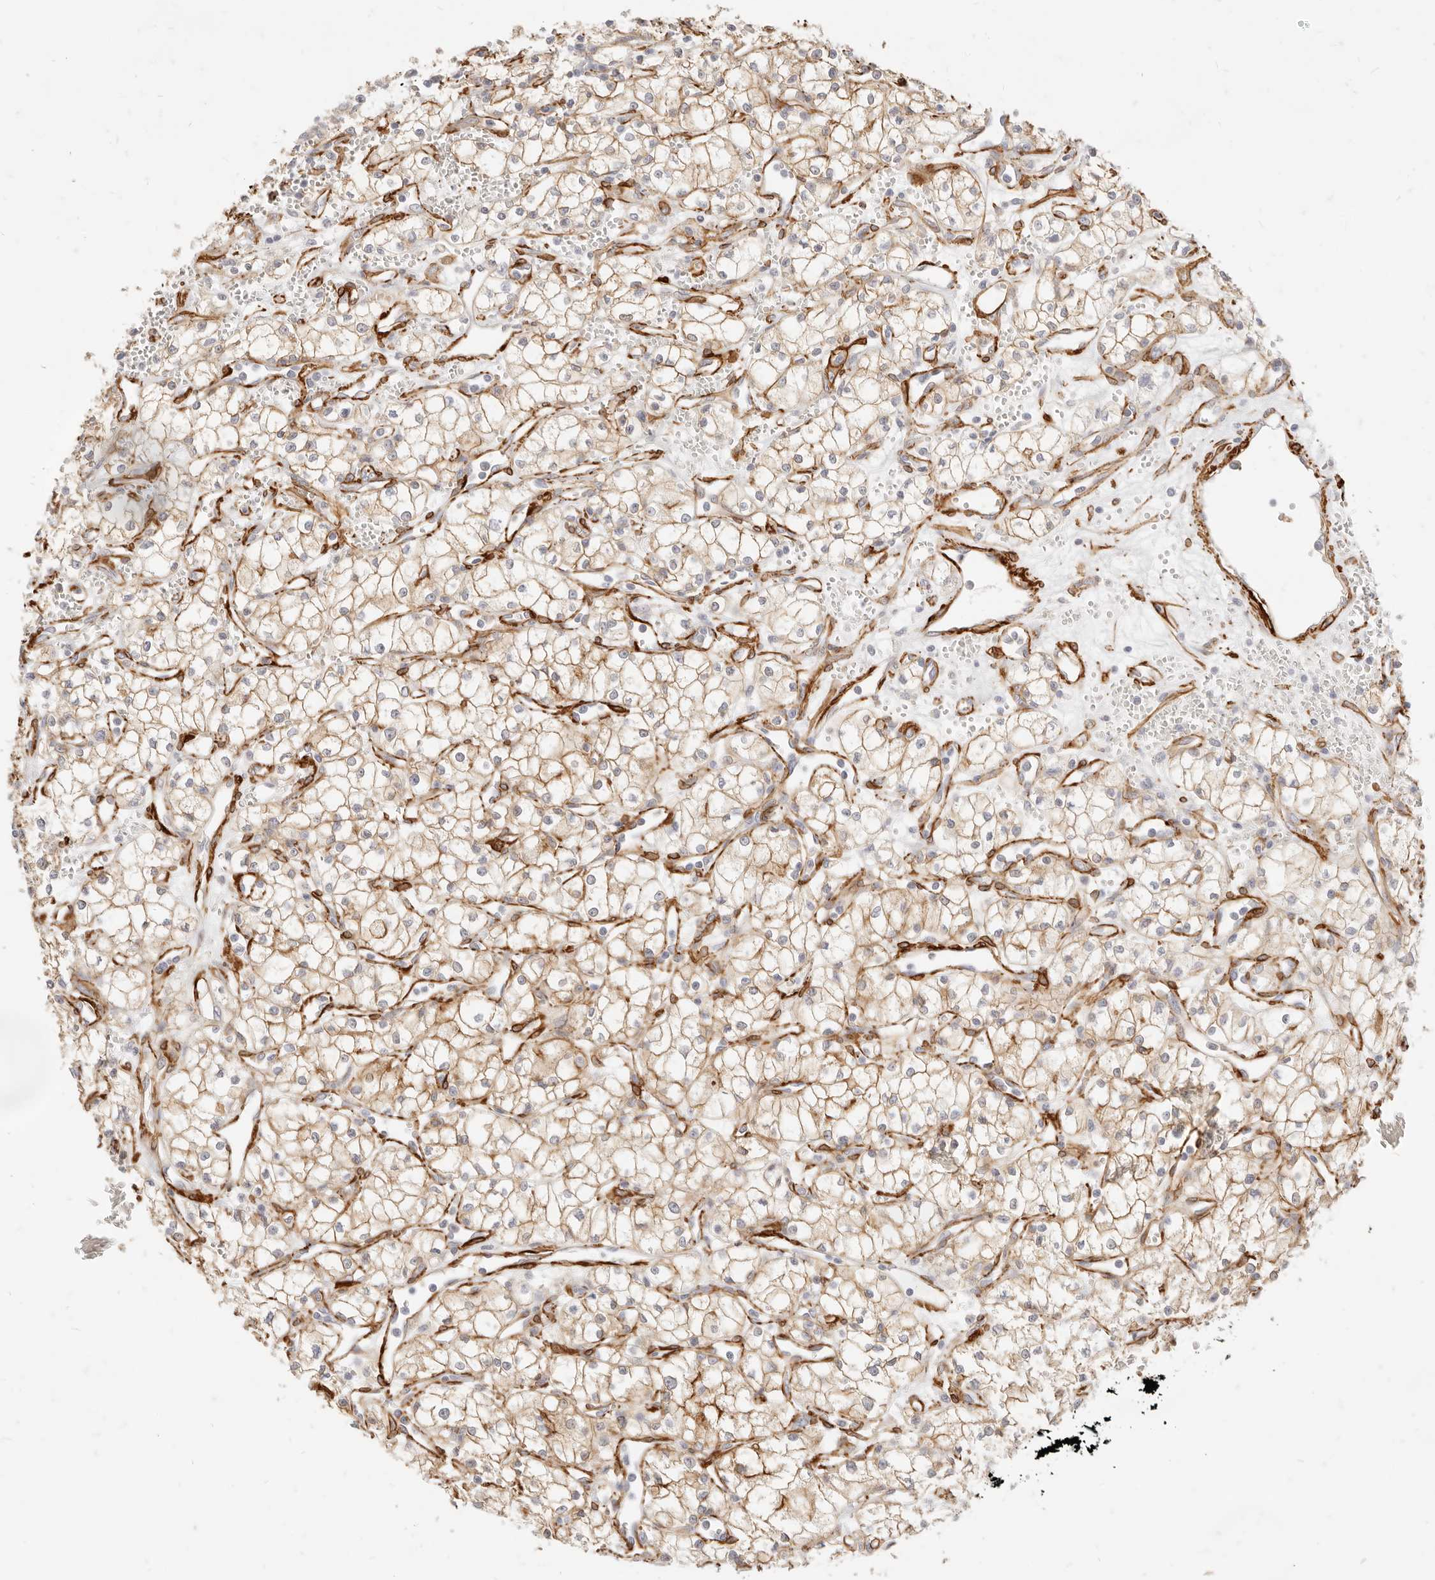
{"staining": {"intensity": "weak", "quantity": "25%-75%", "location": "cytoplasmic/membranous"}, "tissue": "renal cancer", "cell_type": "Tumor cells", "image_type": "cancer", "snomed": [{"axis": "morphology", "description": "Adenocarcinoma, NOS"}, {"axis": "topography", "description": "Kidney"}], "caption": "Immunohistochemical staining of renal cancer reveals low levels of weak cytoplasmic/membranous positivity in approximately 25%-75% of tumor cells. The staining was performed using DAB (3,3'-diaminobenzidine), with brown indicating positive protein expression. Nuclei are stained blue with hematoxylin.", "gene": "TMTC2", "patient": {"sex": "male", "age": 59}}